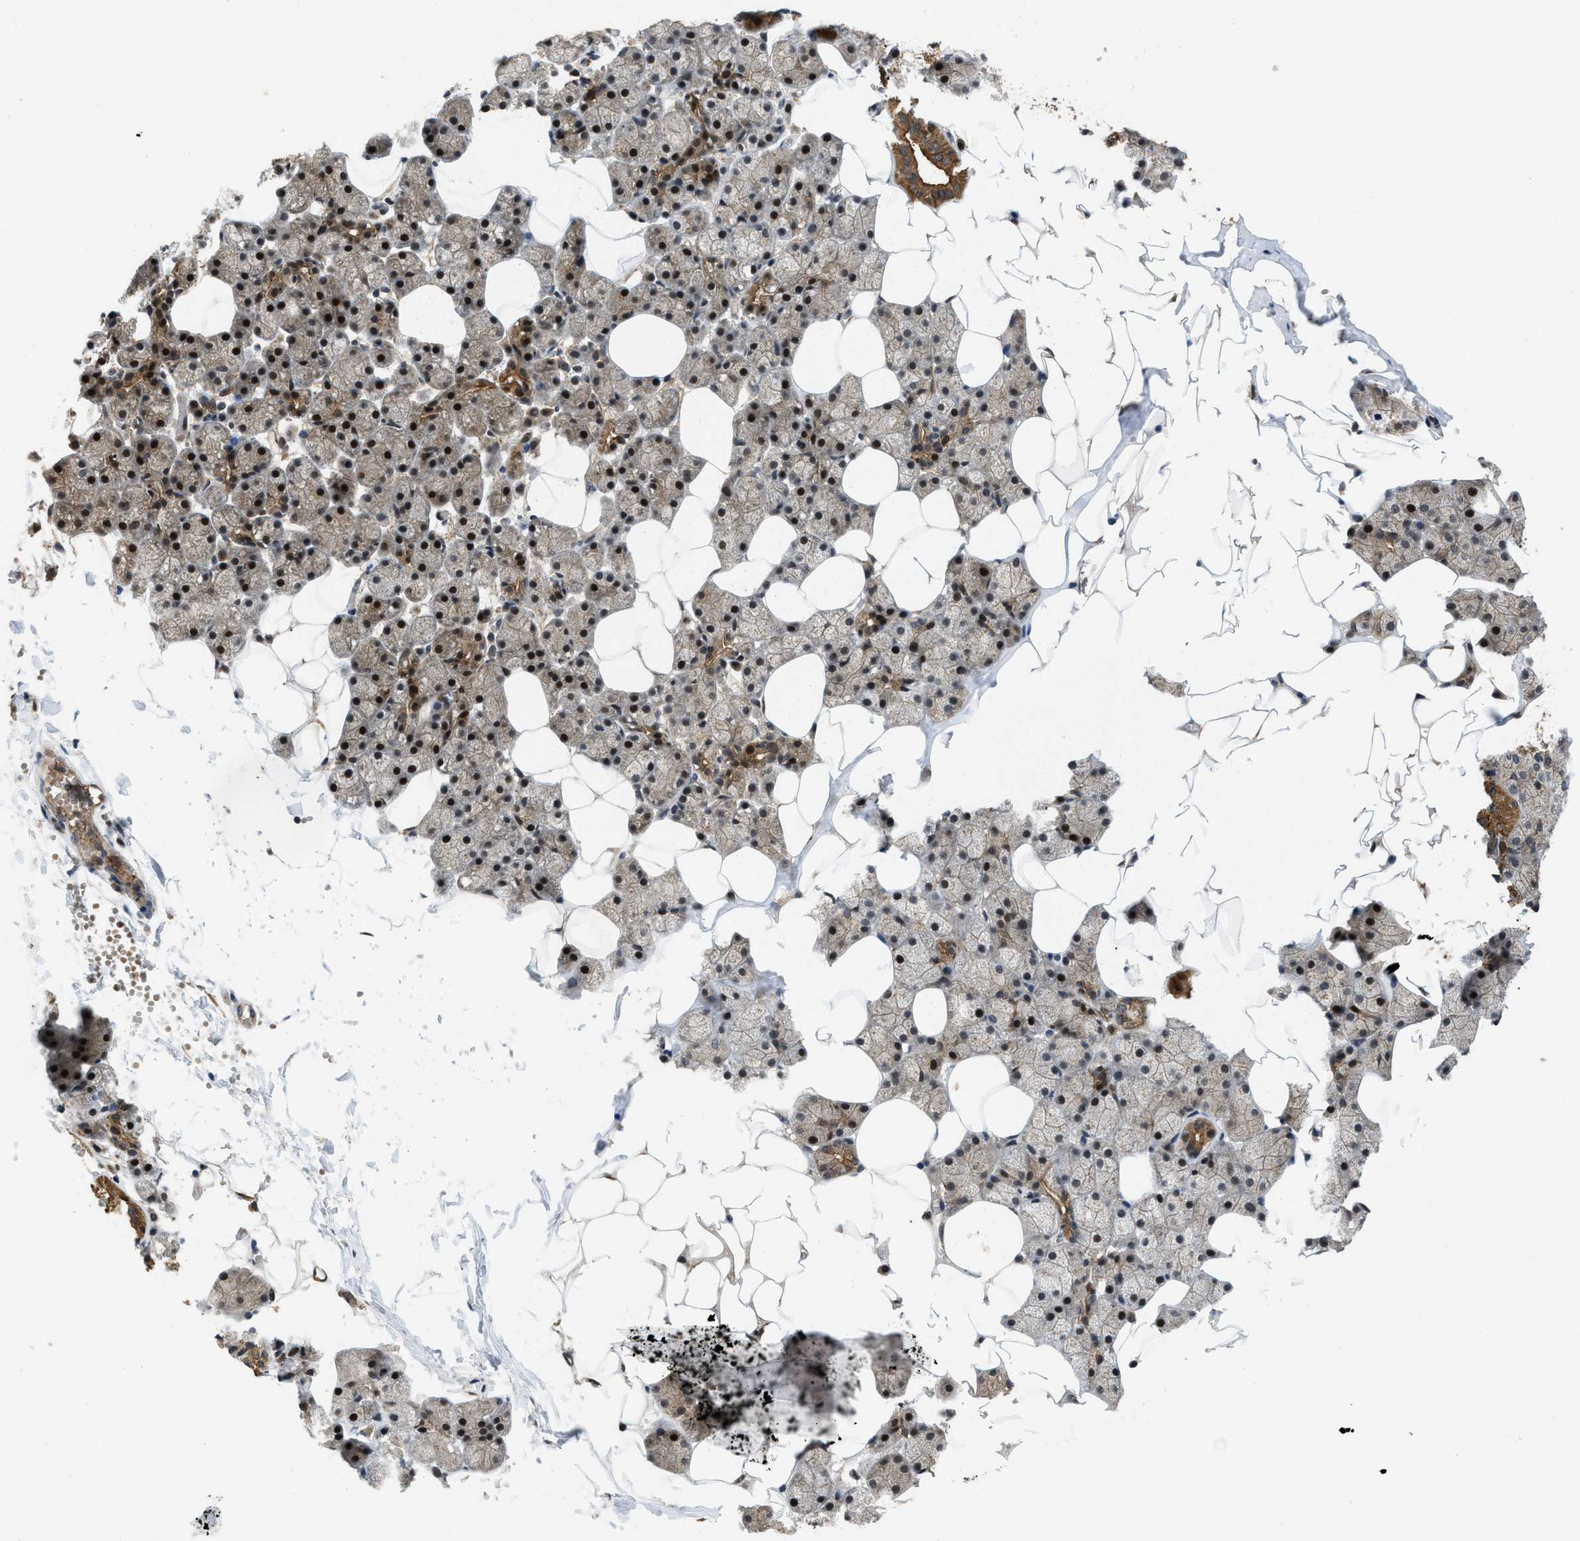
{"staining": {"intensity": "strong", "quantity": "25%-75%", "location": "cytoplasmic/membranous,nuclear"}, "tissue": "salivary gland", "cell_type": "Glandular cells", "image_type": "normal", "snomed": [{"axis": "morphology", "description": "Normal tissue, NOS"}, {"axis": "topography", "description": "Salivary gland"}], "caption": "DAB (3,3'-diaminobenzidine) immunohistochemical staining of benign salivary gland shows strong cytoplasmic/membranous,nuclear protein positivity in approximately 25%-75% of glandular cells.", "gene": "DNAJC28", "patient": {"sex": "female", "age": 33}}